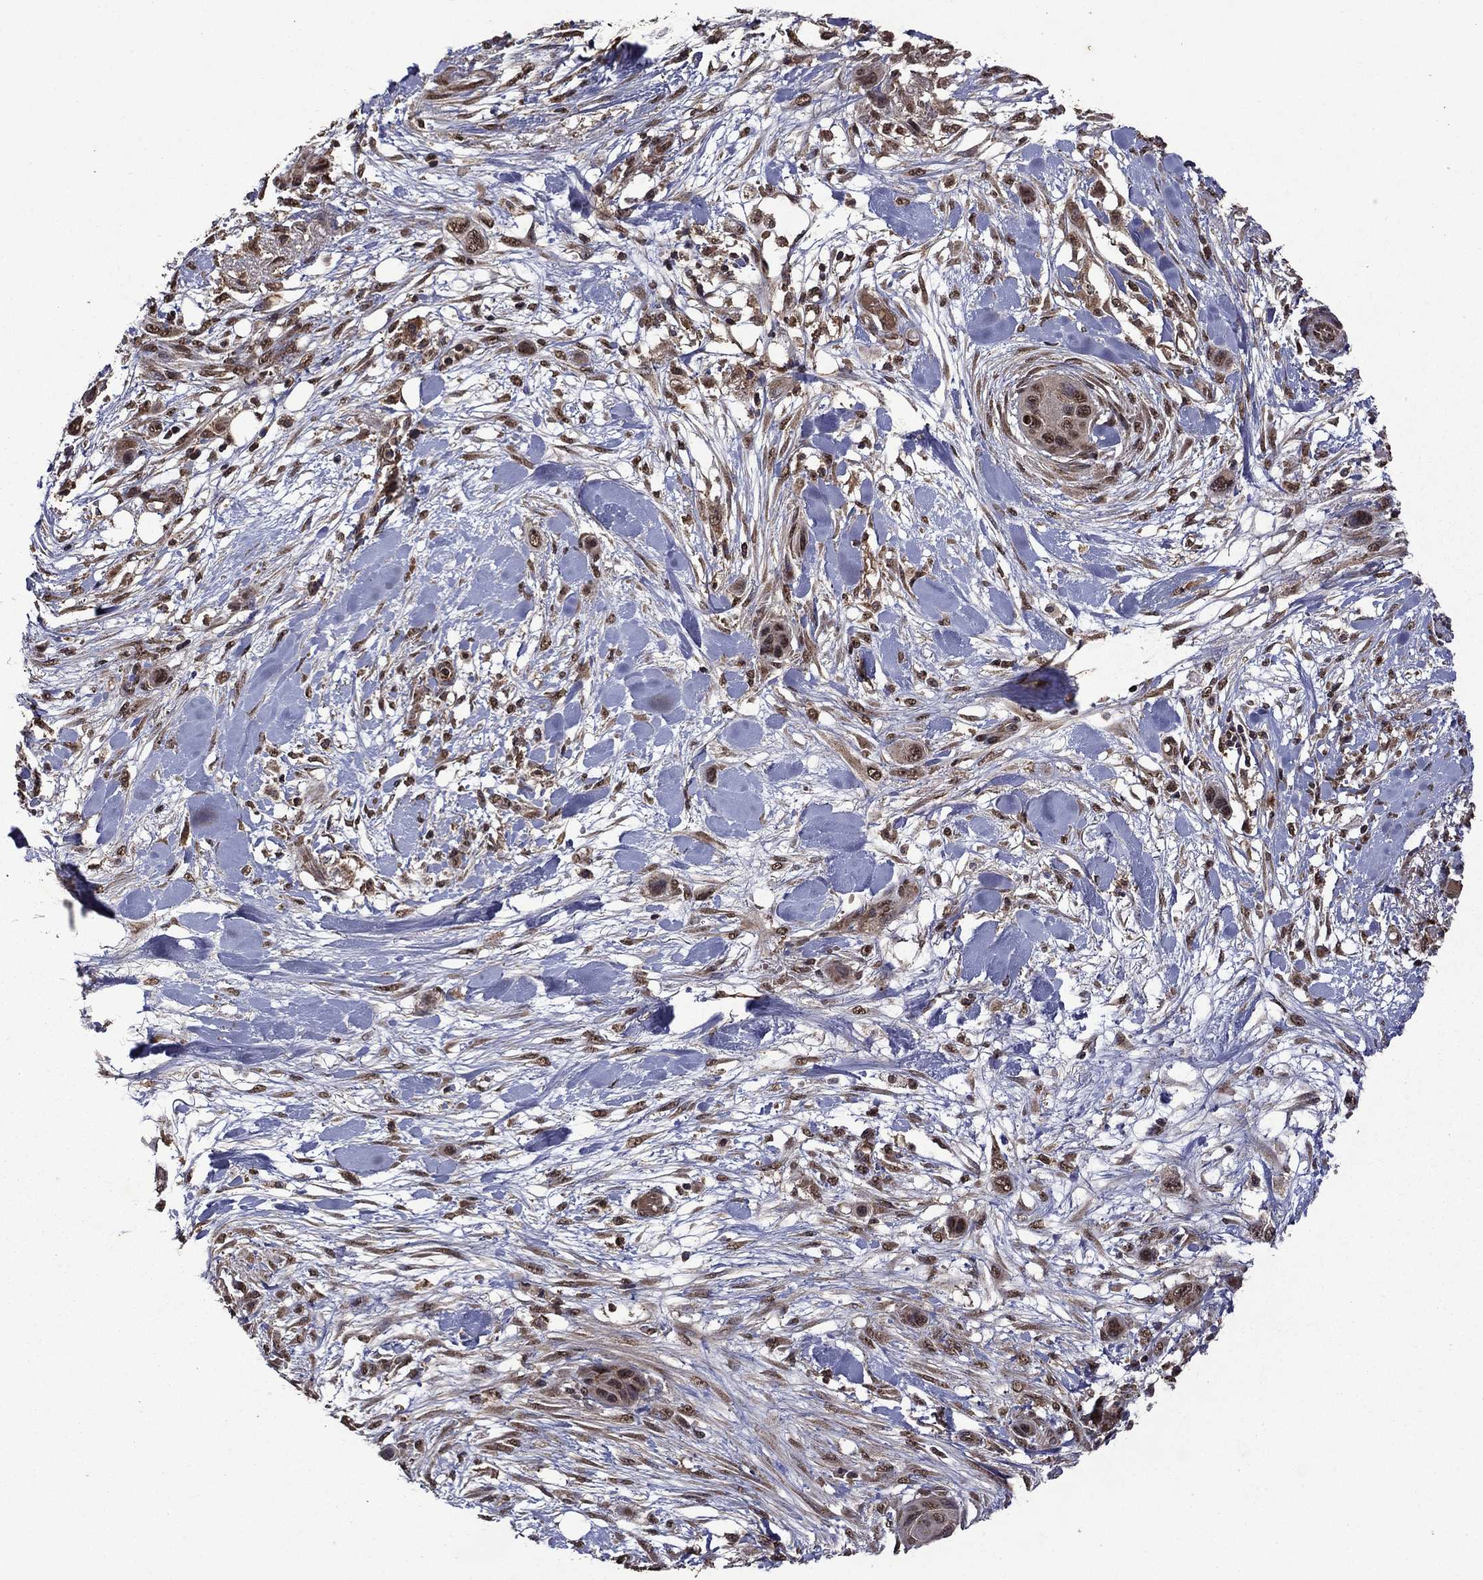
{"staining": {"intensity": "moderate", "quantity": ">75%", "location": "nuclear"}, "tissue": "skin cancer", "cell_type": "Tumor cells", "image_type": "cancer", "snomed": [{"axis": "morphology", "description": "Squamous cell carcinoma, NOS"}, {"axis": "topography", "description": "Skin"}], "caption": "Human skin squamous cell carcinoma stained with a protein marker shows moderate staining in tumor cells.", "gene": "ITM2B", "patient": {"sex": "male", "age": 79}}